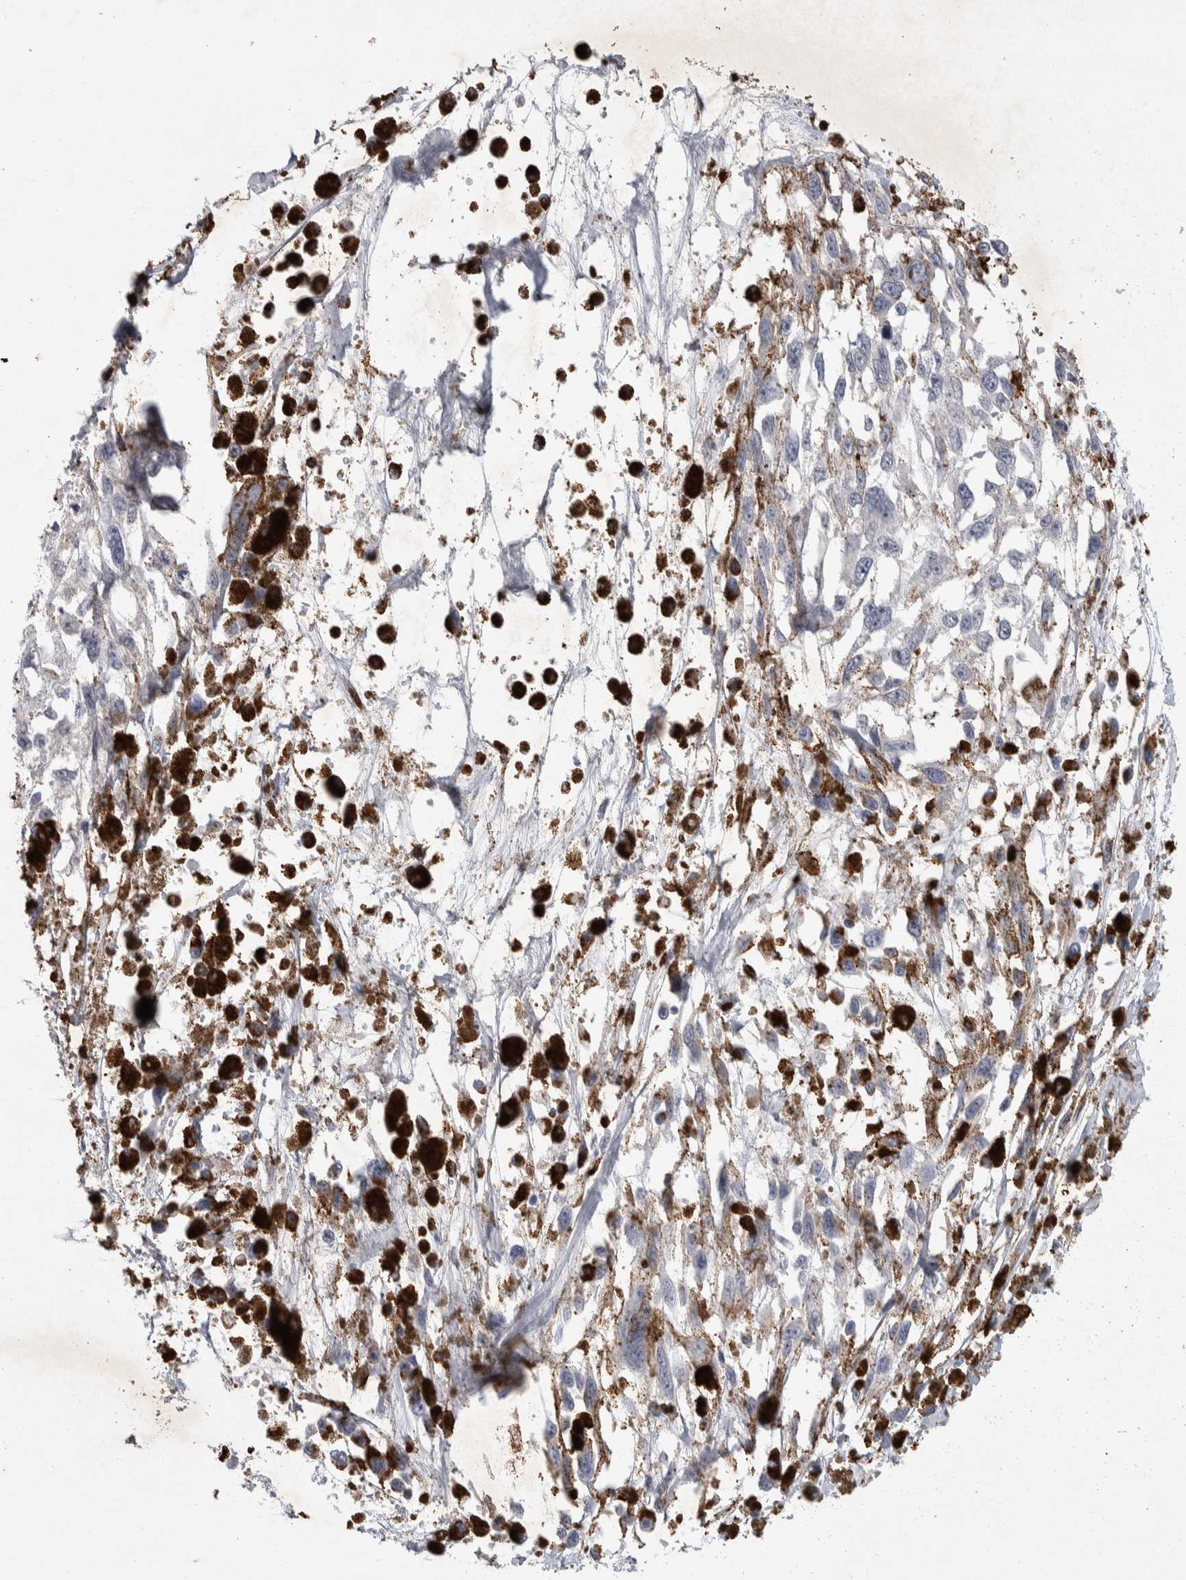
{"staining": {"intensity": "negative", "quantity": "none", "location": "none"}, "tissue": "melanoma", "cell_type": "Tumor cells", "image_type": "cancer", "snomed": [{"axis": "morphology", "description": "Malignant melanoma, Metastatic site"}, {"axis": "topography", "description": "Lymph node"}], "caption": "Immunohistochemistry of melanoma exhibits no positivity in tumor cells.", "gene": "NFKB2", "patient": {"sex": "male", "age": 59}}